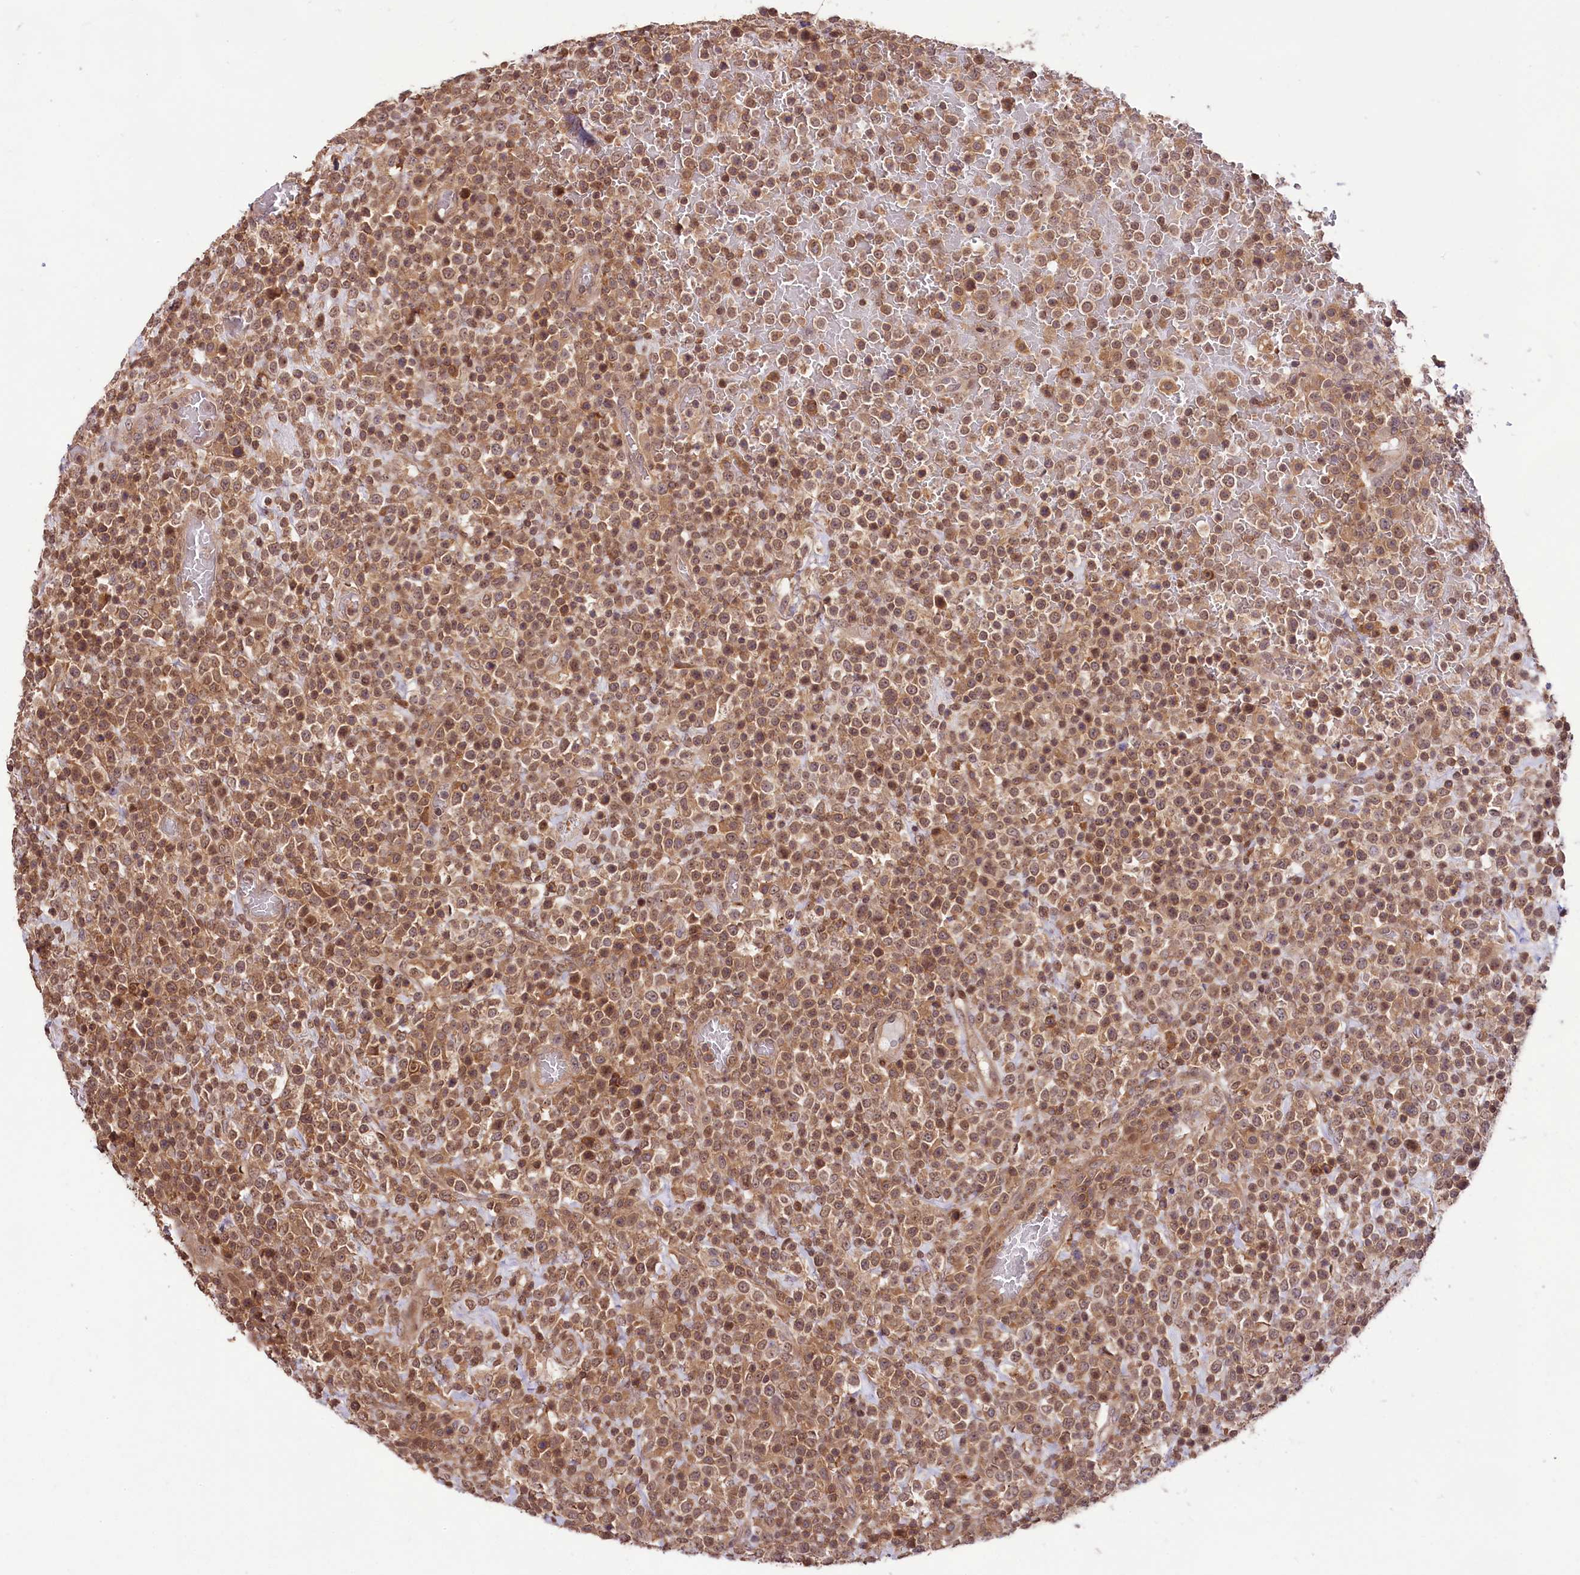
{"staining": {"intensity": "moderate", "quantity": ">75%", "location": "cytoplasmic/membranous,nuclear"}, "tissue": "lymphoma", "cell_type": "Tumor cells", "image_type": "cancer", "snomed": [{"axis": "morphology", "description": "Malignant lymphoma, non-Hodgkin's type, High grade"}, {"axis": "topography", "description": "Colon"}], "caption": "IHC staining of lymphoma, which displays medium levels of moderate cytoplasmic/membranous and nuclear expression in approximately >75% of tumor cells indicating moderate cytoplasmic/membranous and nuclear protein positivity. The staining was performed using DAB (brown) for protein detection and nuclei were counterstained in hematoxylin (blue).", "gene": "RIC8A", "patient": {"sex": "female", "age": 53}}